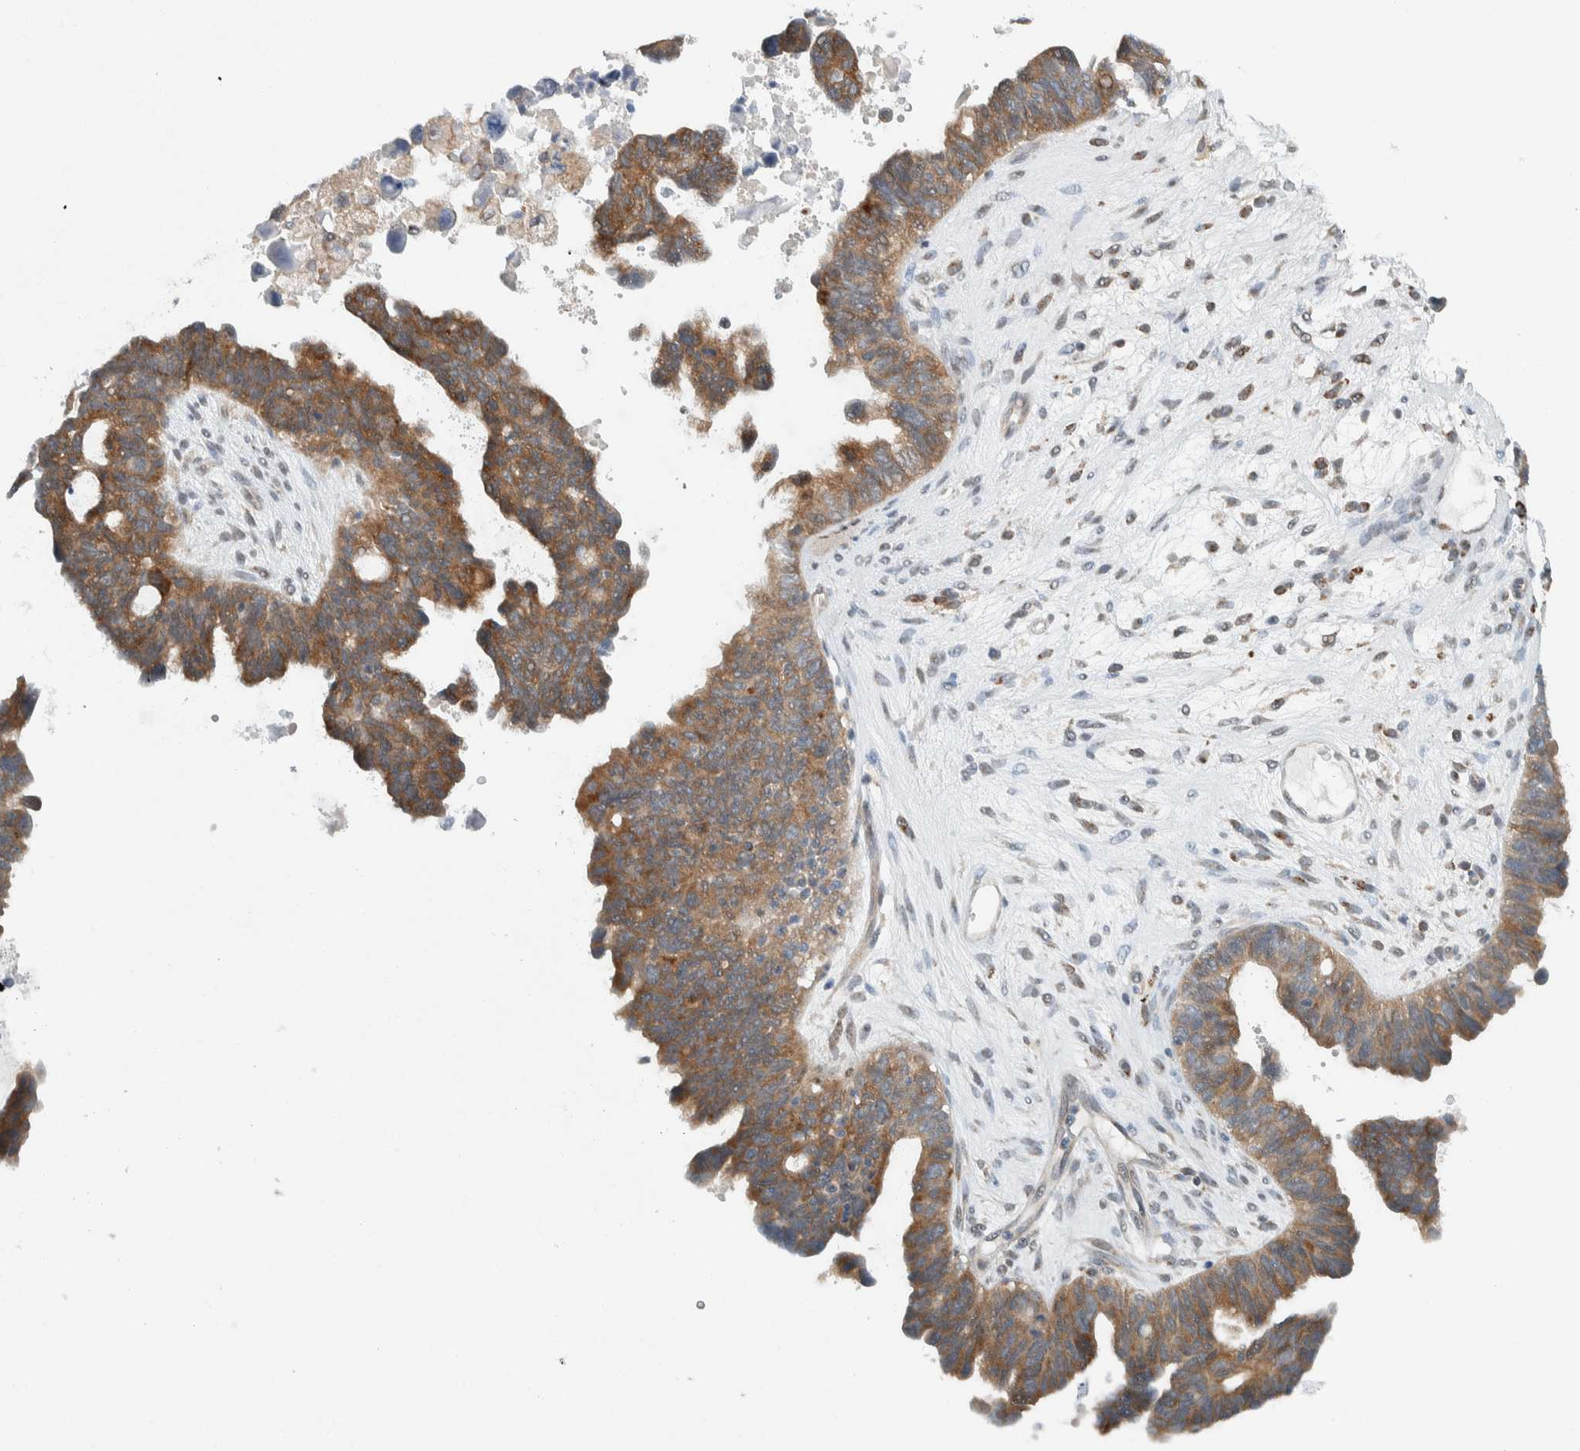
{"staining": {"intensity": "moderate", "quantity": ">75%", "location": "cytoplasmic/membranous"}, "tissue": "ovarian cancer", "cell_type": "Tumor cells", "image_type": "cancer", "snomed": [{"axis": "morphology", "description": "Cystadenocarcinoma, serous, NOS"}, {"axis": "topography", "description": "Ovary"}], "caption": "Human ovarian cancer (serous cystadenocarcinoma) stained for a protein (brown) reveals moderate cytoplasmic/membranous positive staining in approximately >75% of tumor cells.", "gene": "RERE", "patient": {"sex": "female", "age": 79}}